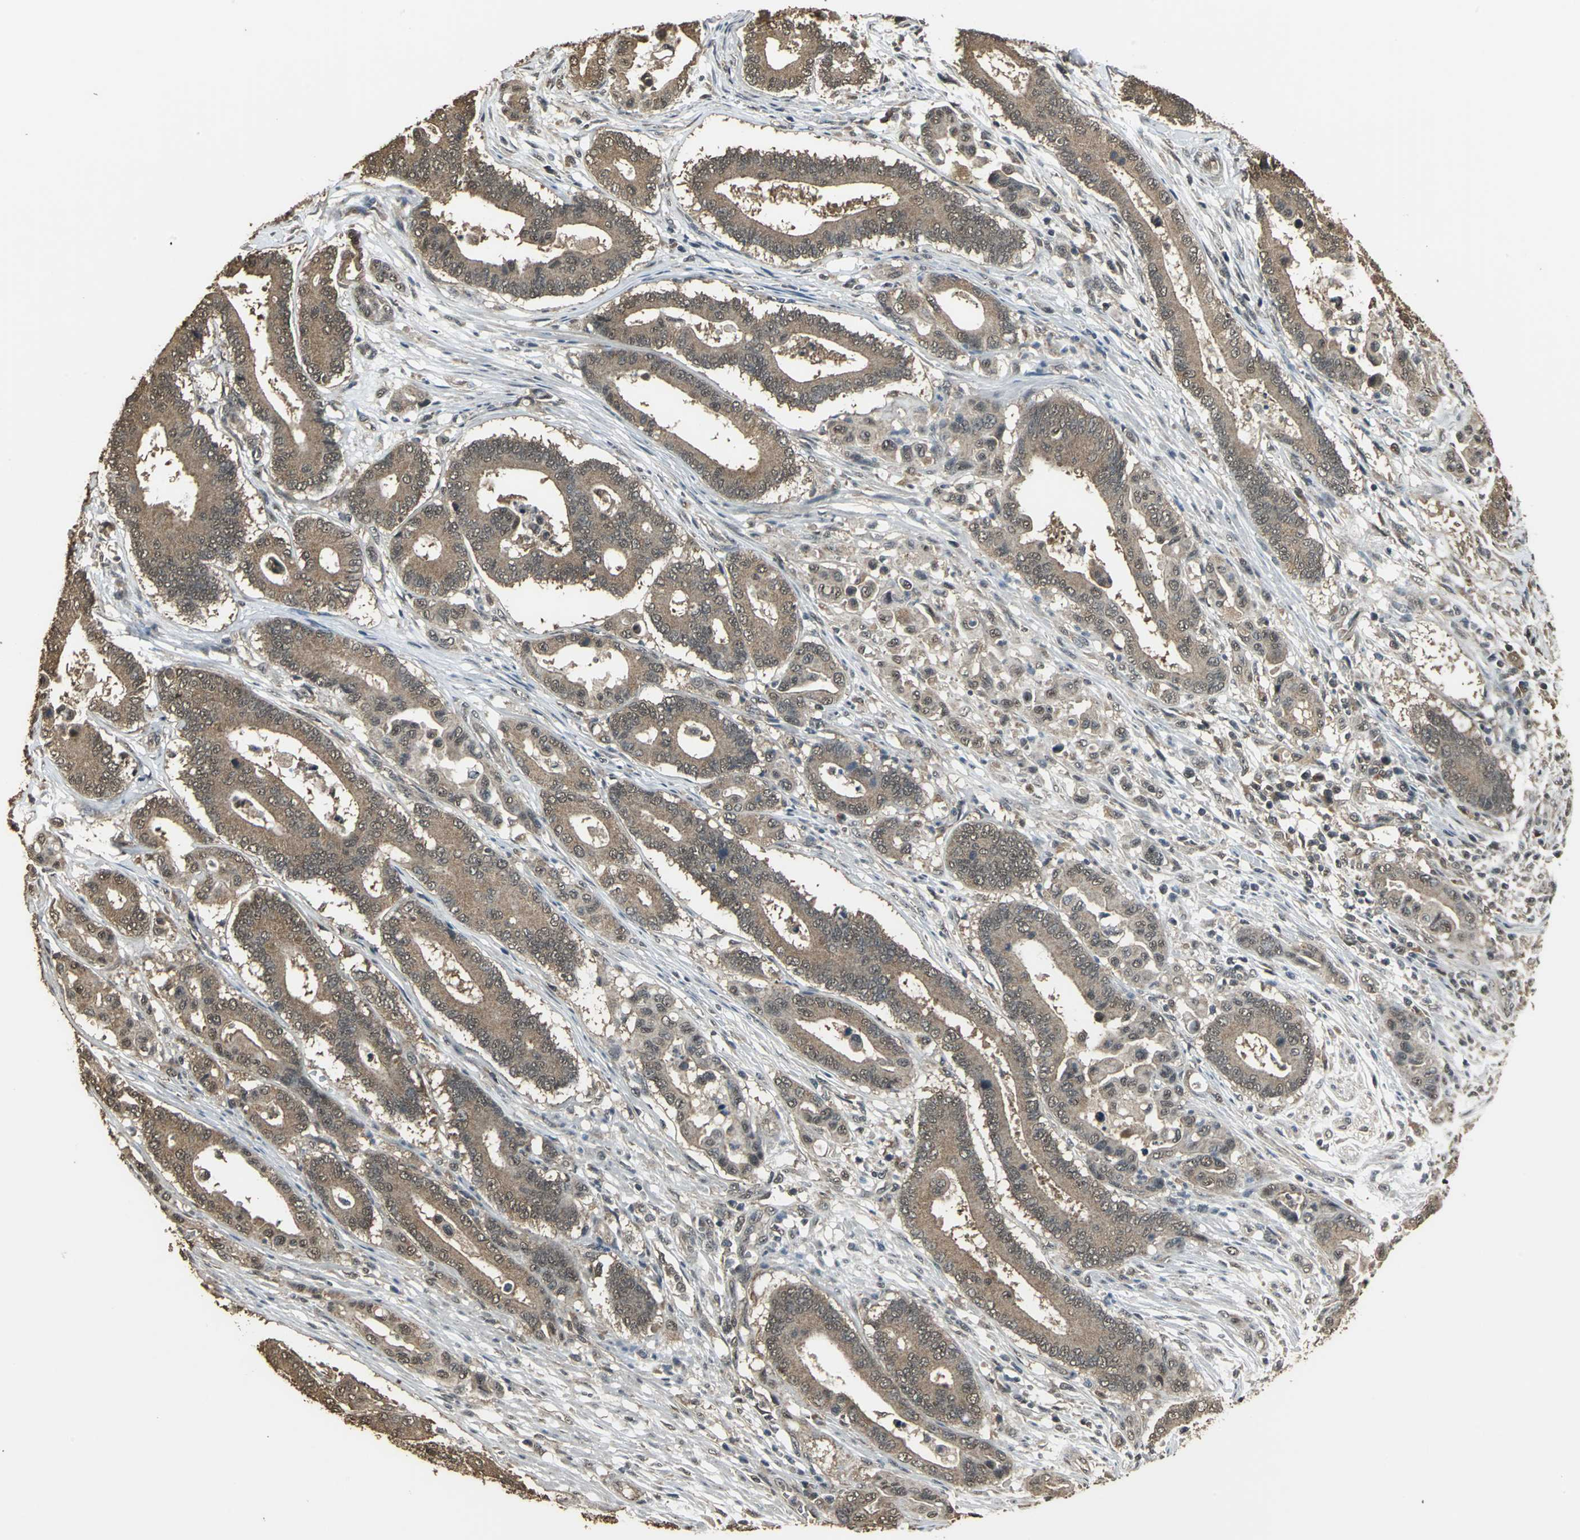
{"staining": {"intensity": "strong", "quantity": ">75%", "location": "cytoplasmic/membranous"}, "tissue": "colorectal cancer", "cell_type": "Tumor cells", "image_type": "cancer", "snomed": [{"axis": "morphology", "description": "Adenocarcinoma, NOS"}, {"axis": "topography", "description": "Colon"}], "caption": "The histopathology image reveals staining of colorectal adenocarcinoma, revealing strong cytoplasmic/membranous protein positivity (brown color) within tumor cells.", "gene": "UCHL5", "patient": {"sex": "female", "age": 11}}